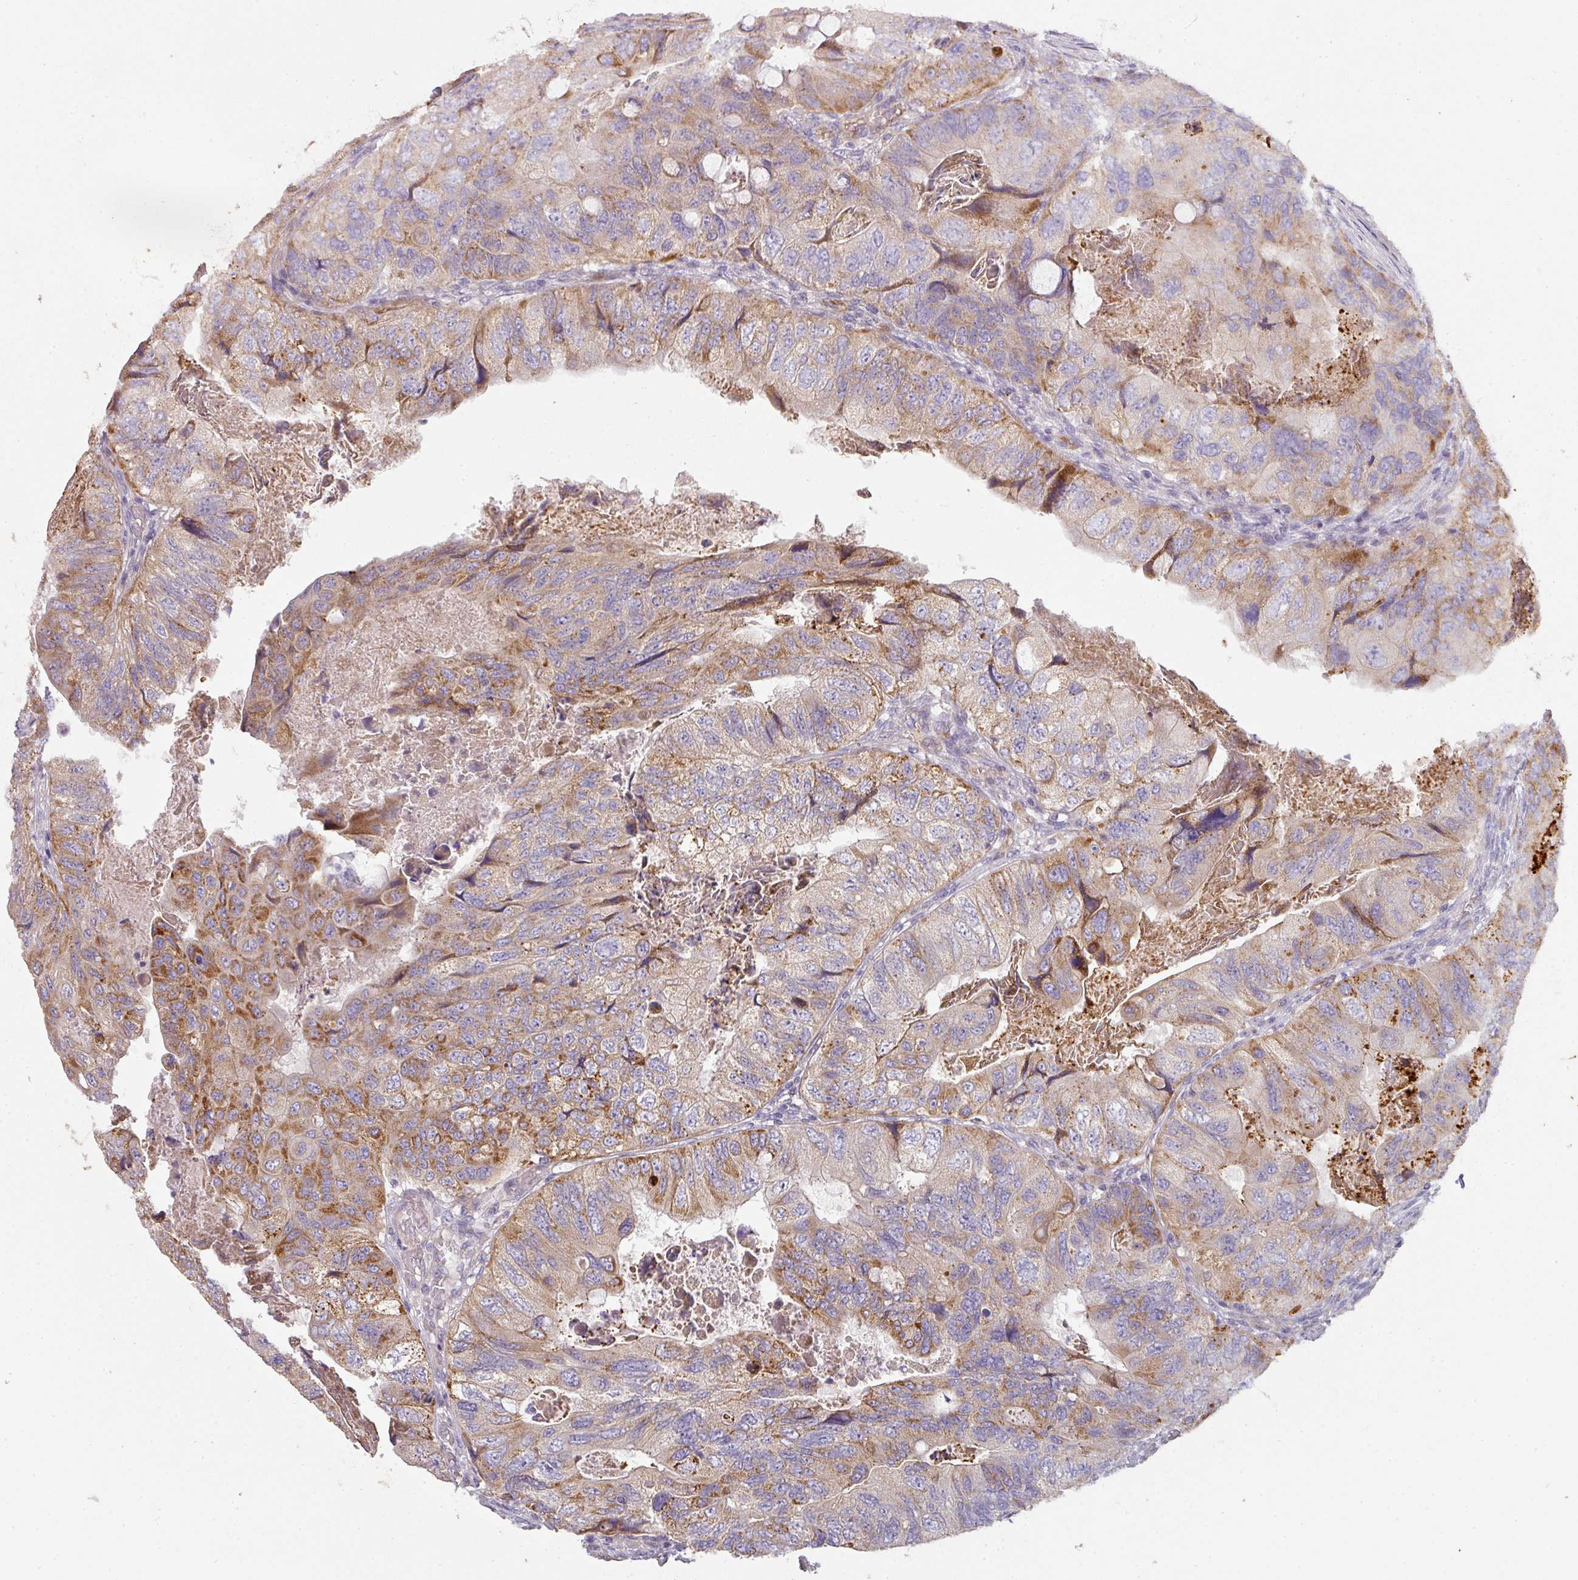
{"staining": {"intensity": "moderate", "quantity": "25%-75%", "location": "cytoplasmic/membranous"}, "tissue": "colorectal cancer", "cell_type": "Tumor cells", "image_type": "cancer", "snomed": [{"axis": "morphology", "description": "Adenocarcinoma, NOS"}, {"axis": "topography", "description": "Rectum"}], "caption": "There is medium levels of moderate cytoplasmic/membranous positivity in tumor cells of adenocarcinoma (colorectal), as demonstrated by immunohistochemical staining (brown color).", "gene": "PCDH1", "patient": {"sex": "male", "age": 63}}